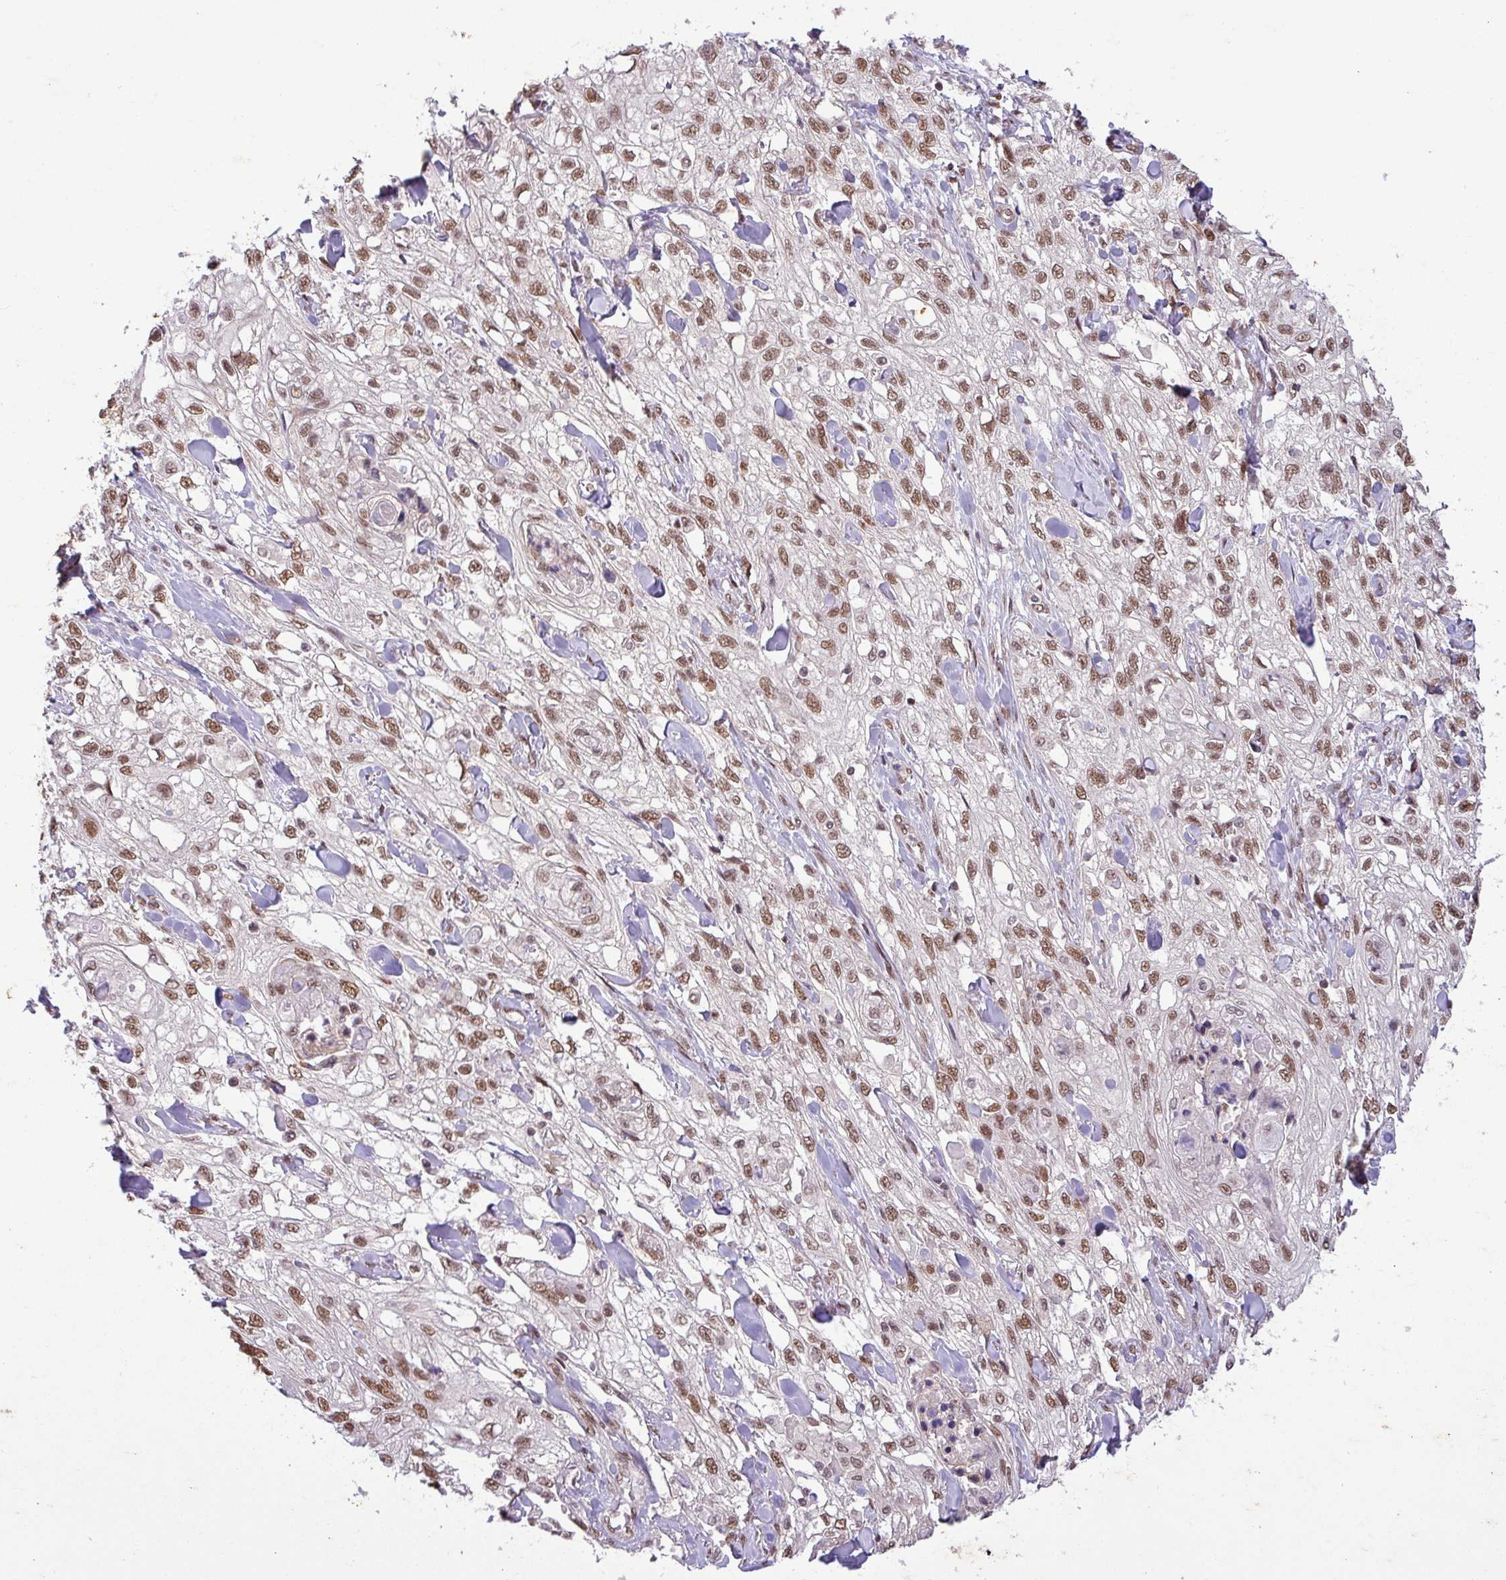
{"staining": {"intensity": "moderate", "quantity": ">75%", "location": "nuclear"}, "tissue": "skin cancer", "cell_type": "Tumor cells", "image_type": "cancer", "snomed": [{"axis": "morphology", "description": "Squamous cell carcinoma, NOS"}, {"axis": "topography", "description": "Skin"}, {"axis": "topography", "description": "Vulva"}], "caption": "Human skin squamous cell carcinoma stained for a protein (brown) reveals moderate nuclear positive staining in about >75% of tumor cells.", "gene": "SRSF2", "patient": {"sex": "female", "age": 86}}